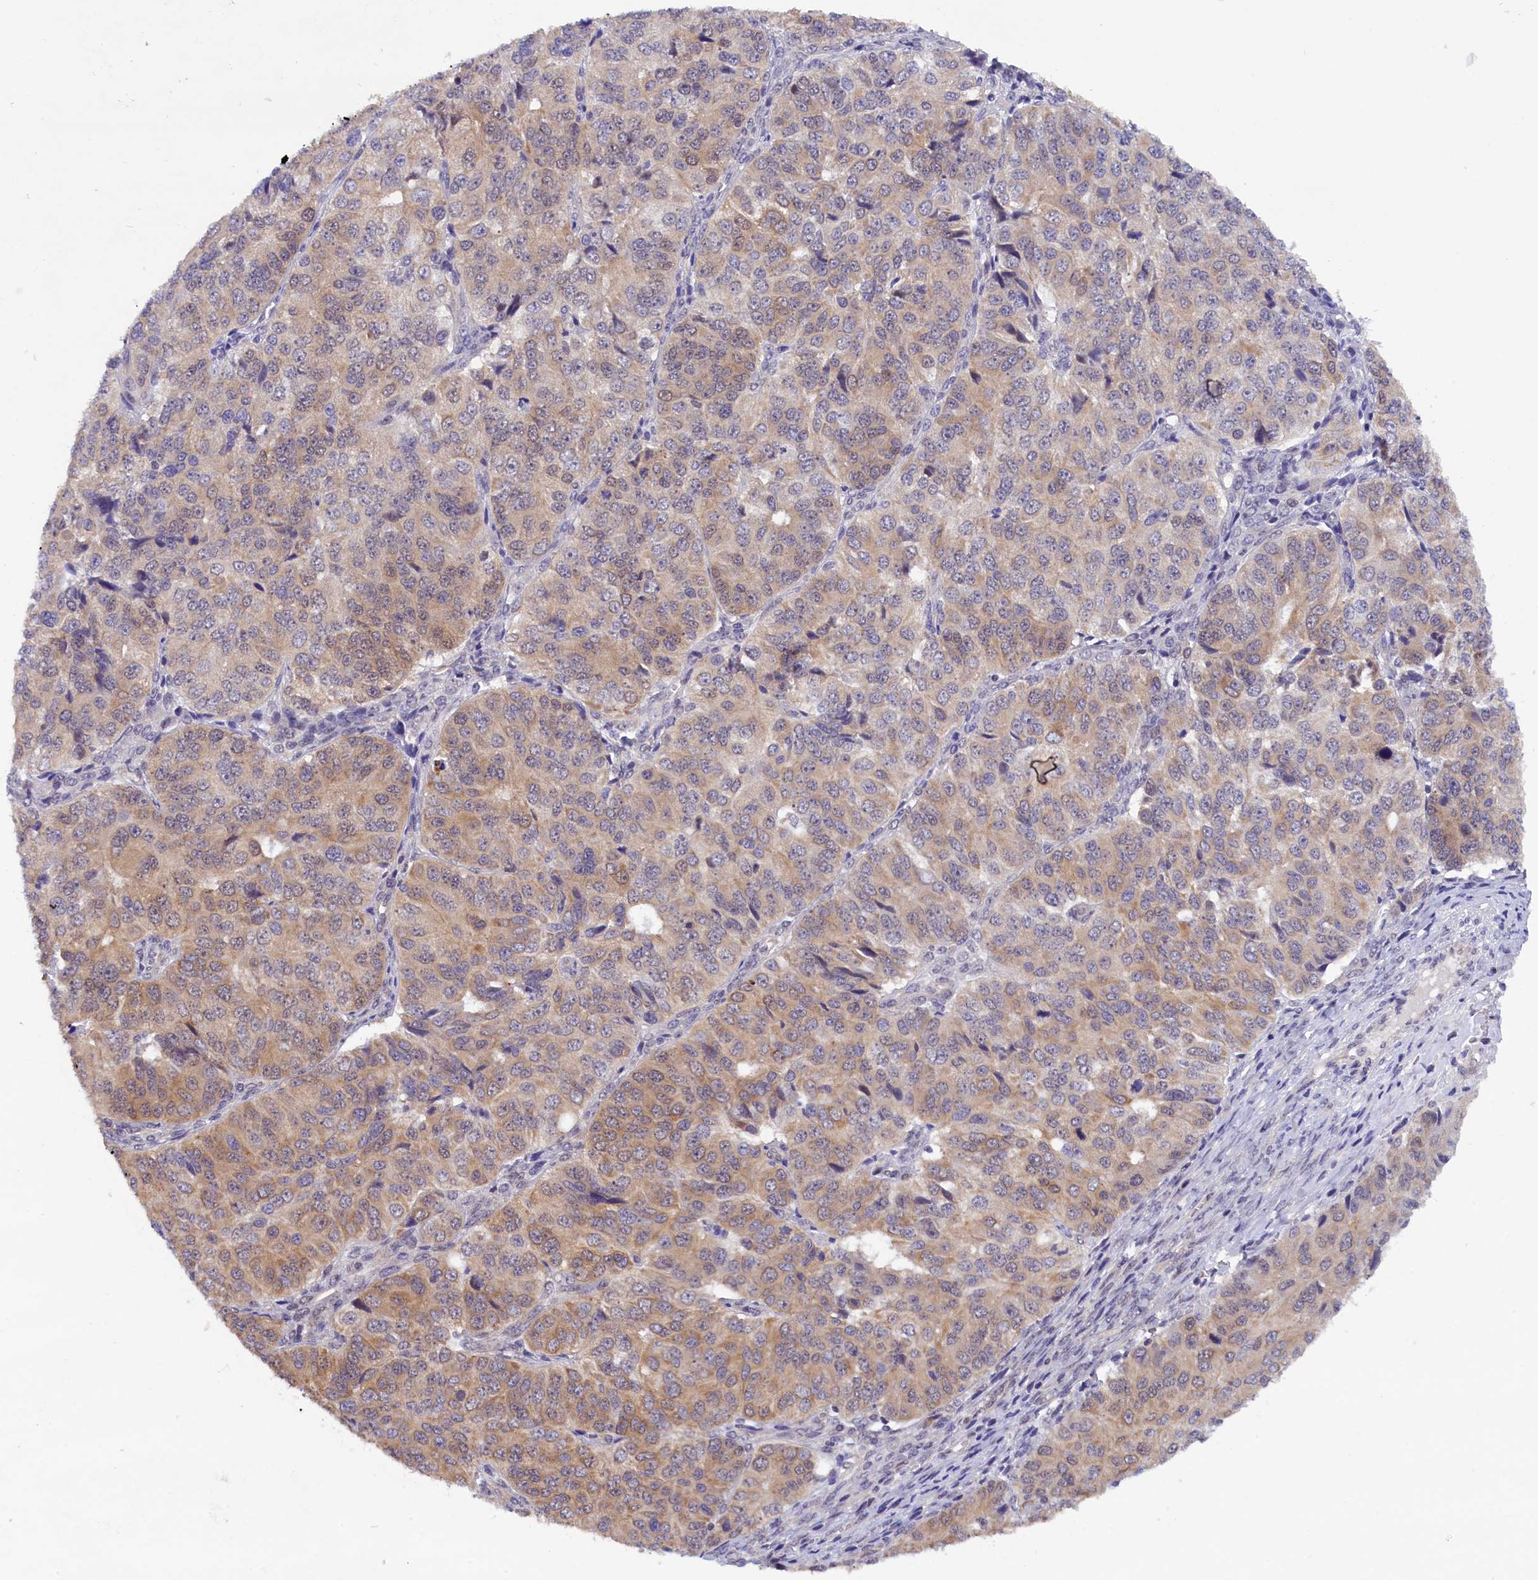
{"staining": {"intensity": "moderate", "quantity": "25%-75%", "location": "cytoplasmic/membranous"}, "tissue": "ovarian cancer", "cell_type": "Tumor cells", "image_type": "cancer", "snomed": [{"axis": "morphology", "description": "Carcinoma, endometroid"}, {"axis": "topography", "description": "Ovary"}], "caption": "This micrograph demonstrates immunohistochemistry staining of endometroid carcinoma (ovarian), with medium moderate cytoplasmic/membranous positivity in approximately 25%-75% of tumor cells.", "gene": "TBCB", "patient": {"sex": "female", "age": 51}}